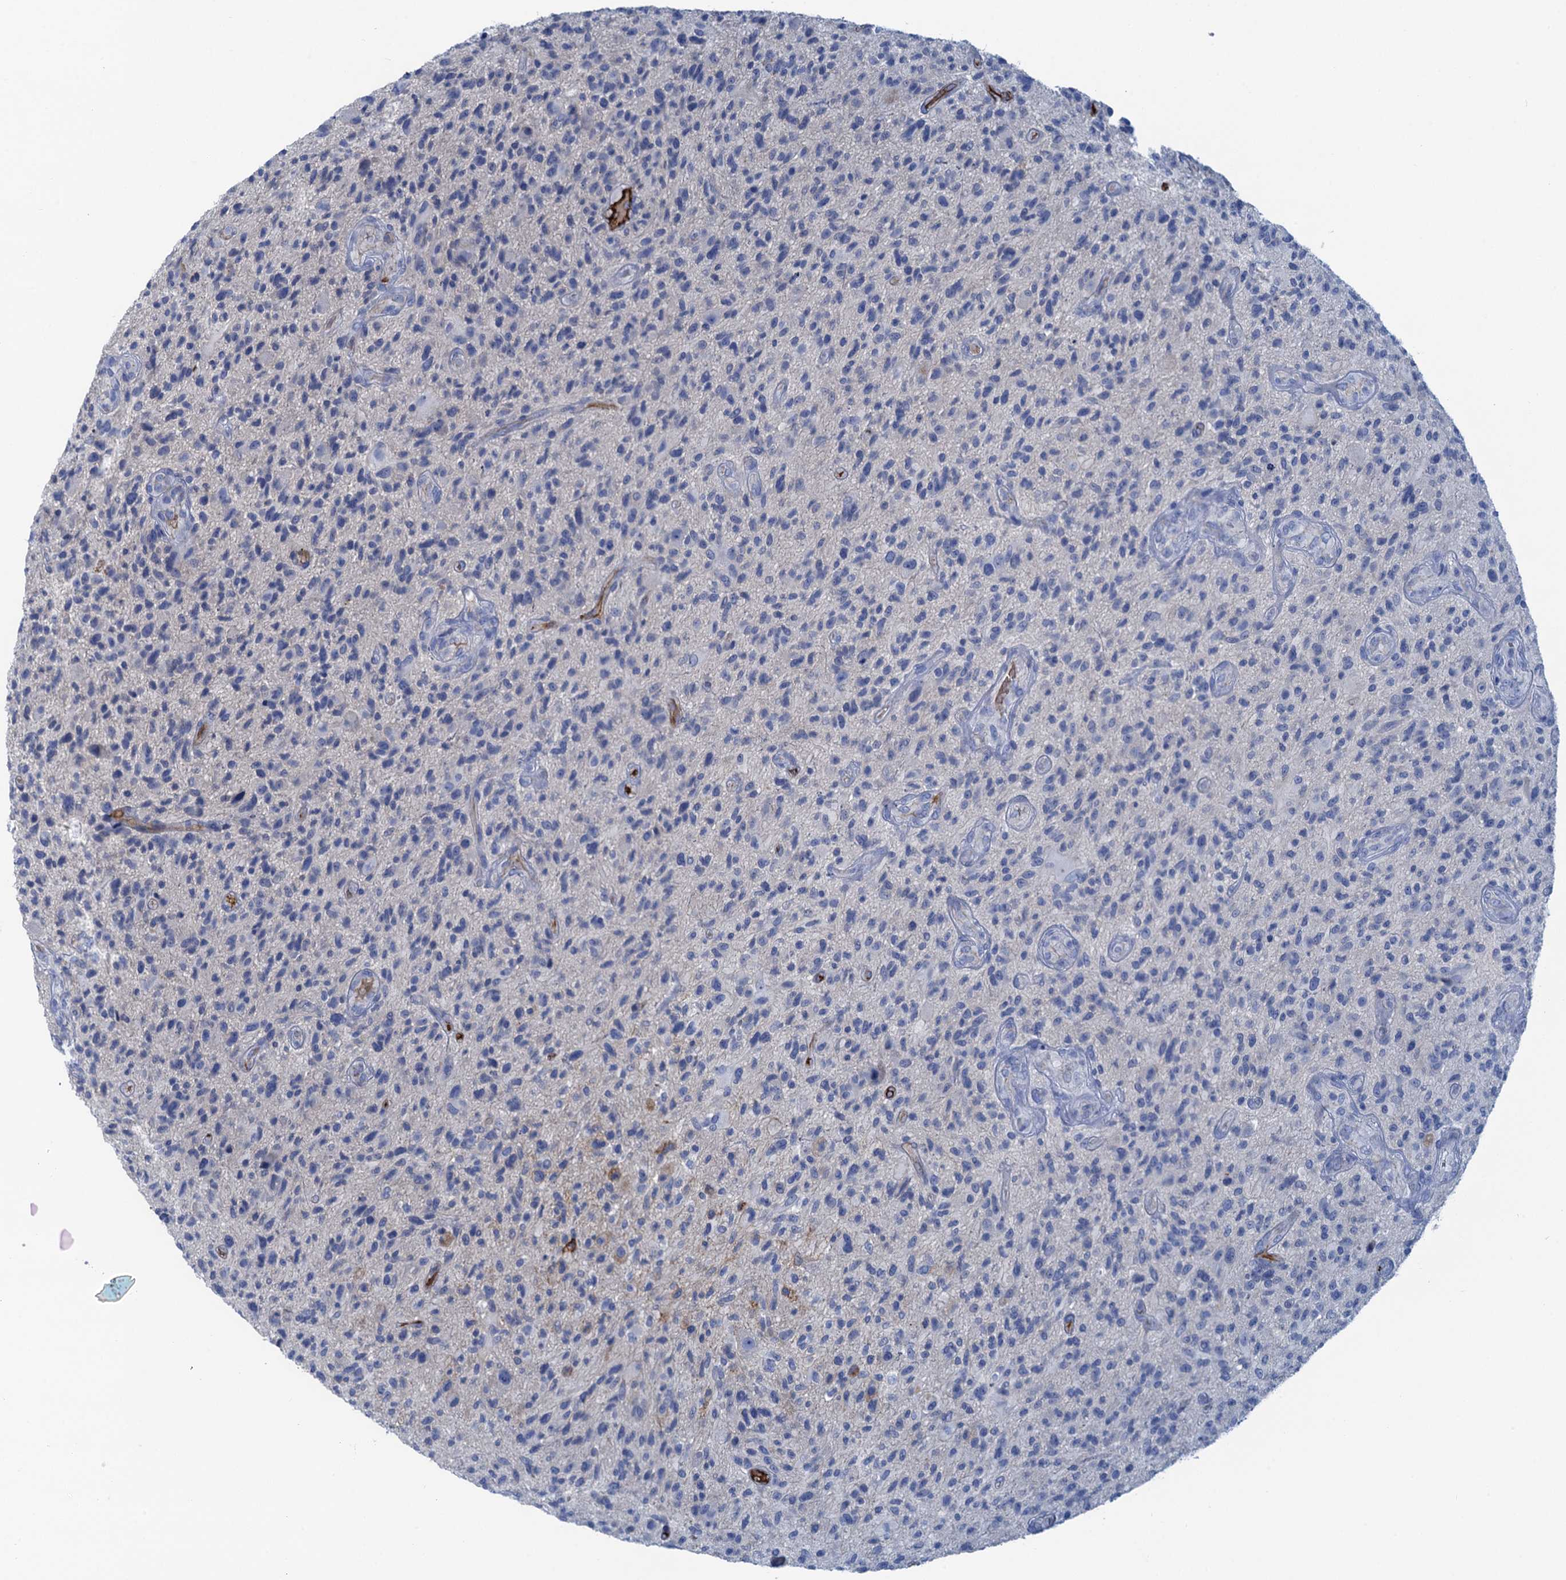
{"staining": {"intensity": "negative", "quantity": "none", "location": "none"}, "tissue": "glioma", "cell_type": "Tumor cells", "image_type": "cancer", "snomed": [{"axis": "morphology", "description": "Glioma, malignant, High grade"}, {"axis": "topography", "description": "Brain"}], "caption": "IHC histopathology image of human high-grade glioma (malignant) stained for a protein (brown), which displays no positivity in tumor cells.", "gene": "MYADML2", "patient": {"sex": "male", "age": 47}}